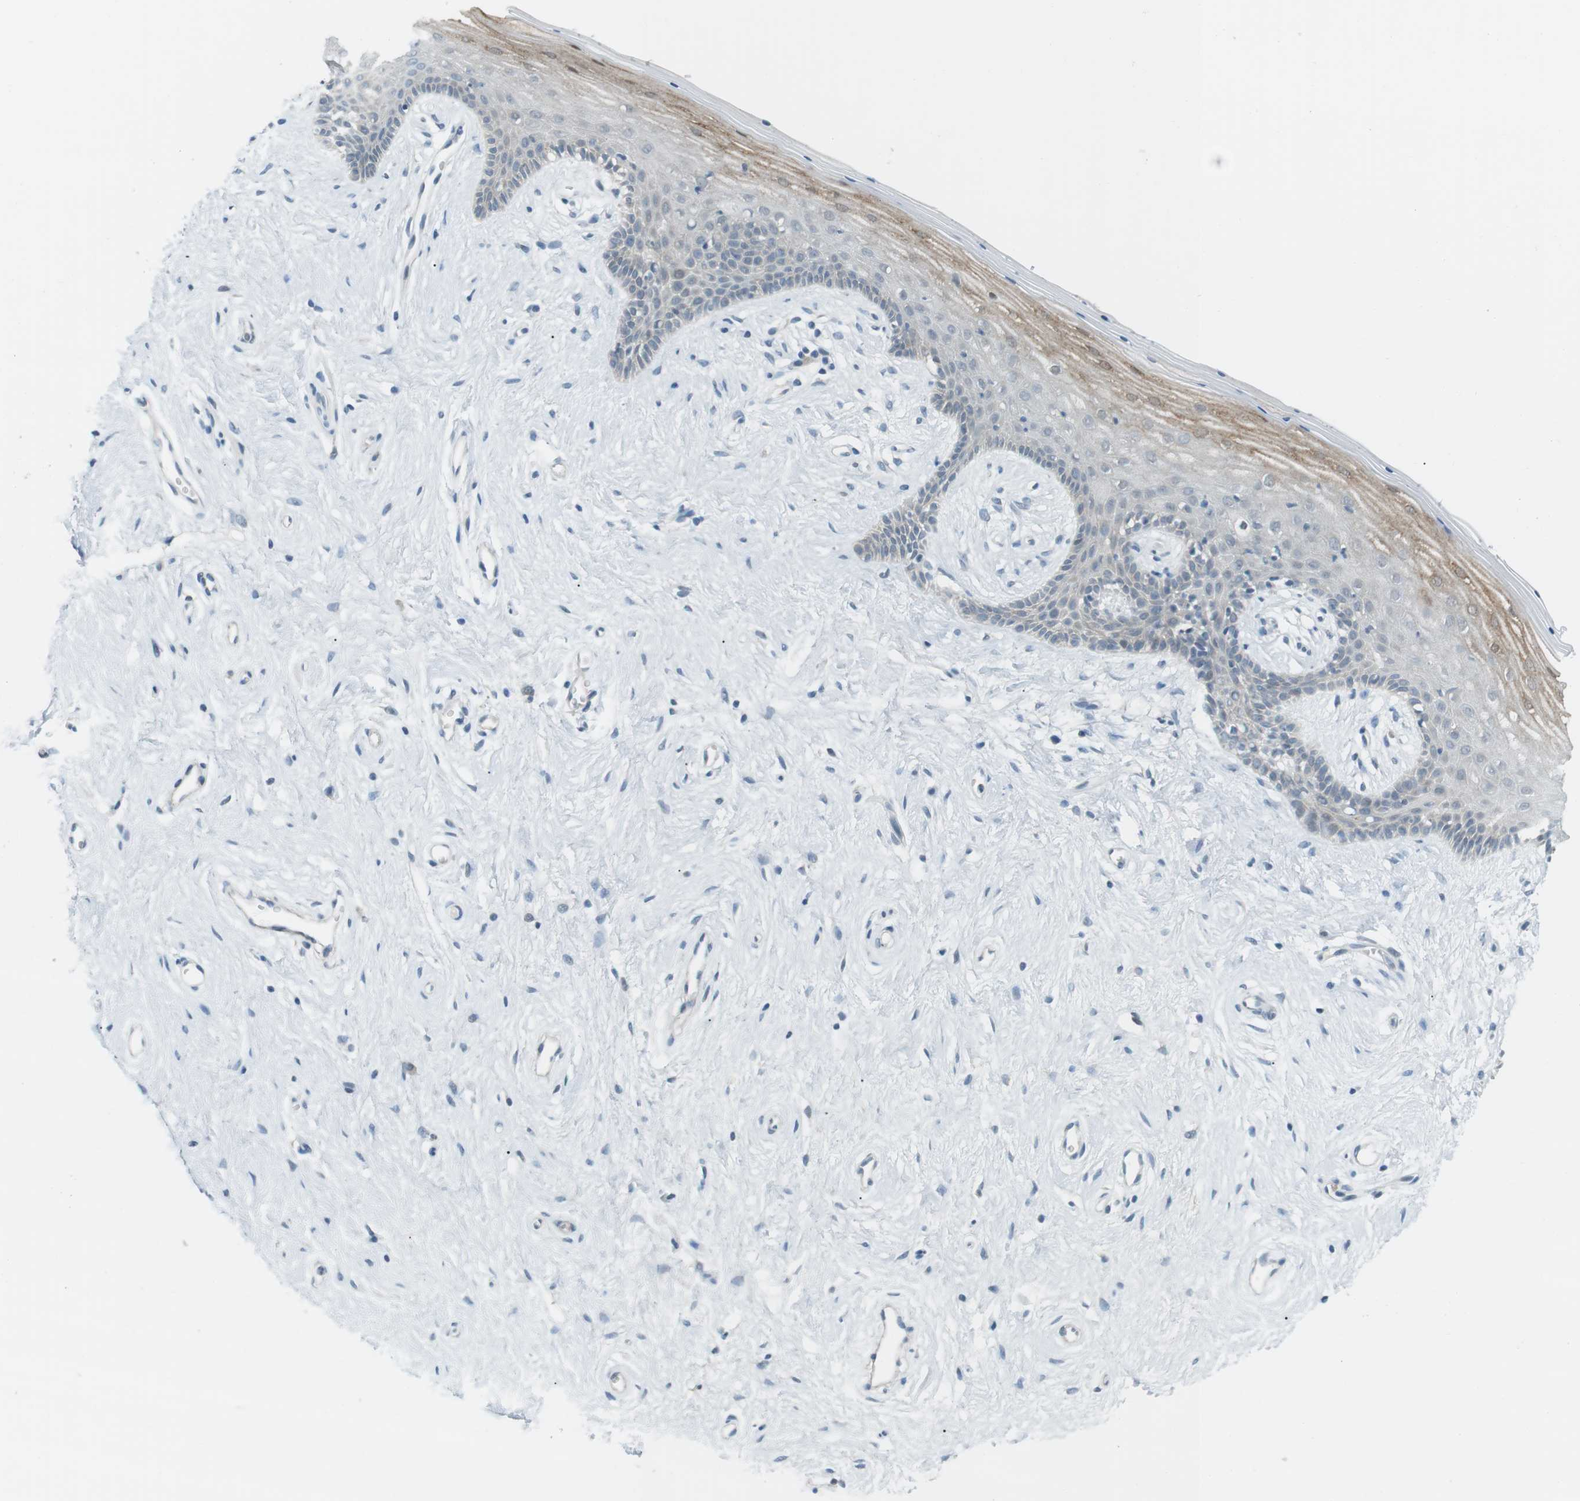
{"staining": {"intensity": "moderate", "quantity": "<25%", "location": "cytoplasmic/membranous"}, "tissue": "vagina", "cell_type": "Squamous epithelial cells", "image_type": "normal", "snomed": [{"axis": "morphology", "description": "Normal tissue, NOS"}, {"axis": "topography", "description": "Vagina"}], "caption": "IHC (DAB (3,3'-diaminobenzidine)) staining of unremarkable vagina reveals moderate cytoplasmic/membranous protein expression in about <25% of squamous epithelial cells.", "gene": "RTN3", "patient": {"sex": "female", "age": 44}}